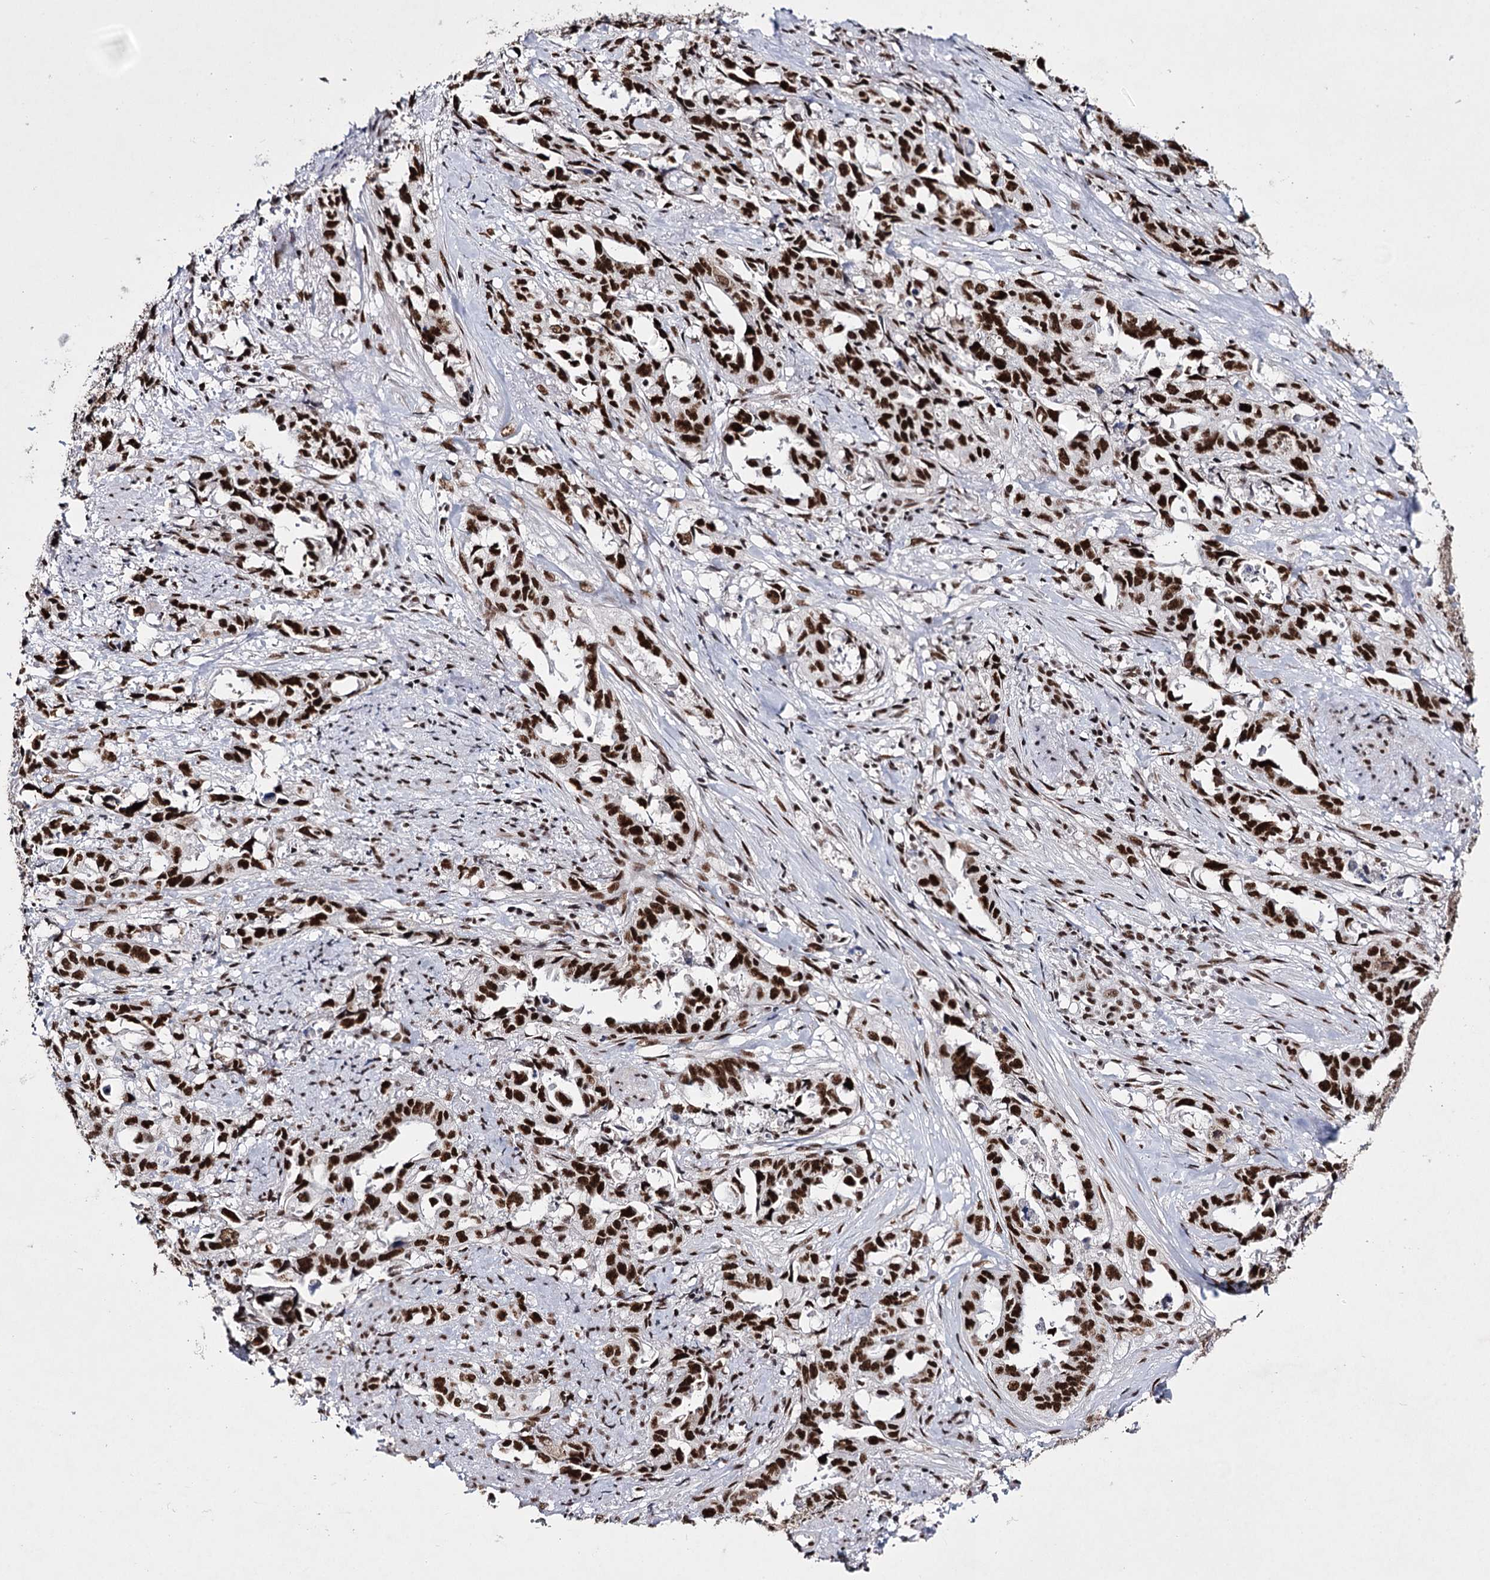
{"staining": {"intensity": "strong", "quantity": ">75%", "location": "nuclear"}, "tissue": "endometrial cancer", "cell_type": "Tumor cells", "image_type": "cancer", "snomed": [{"axis": "morphology", "description": "Adenocarcinoma, NOS"}, {"axis": "topography", "description": "Endometrium"}], "caption": "The micrograph exhibits a brown stain indicating the presence of a protein in the nuclear of tumor cells in endometrial cancer (adenocarcinoma).", "gene": "SCAF8", "patient": {"sex": "female", "age": 65}}